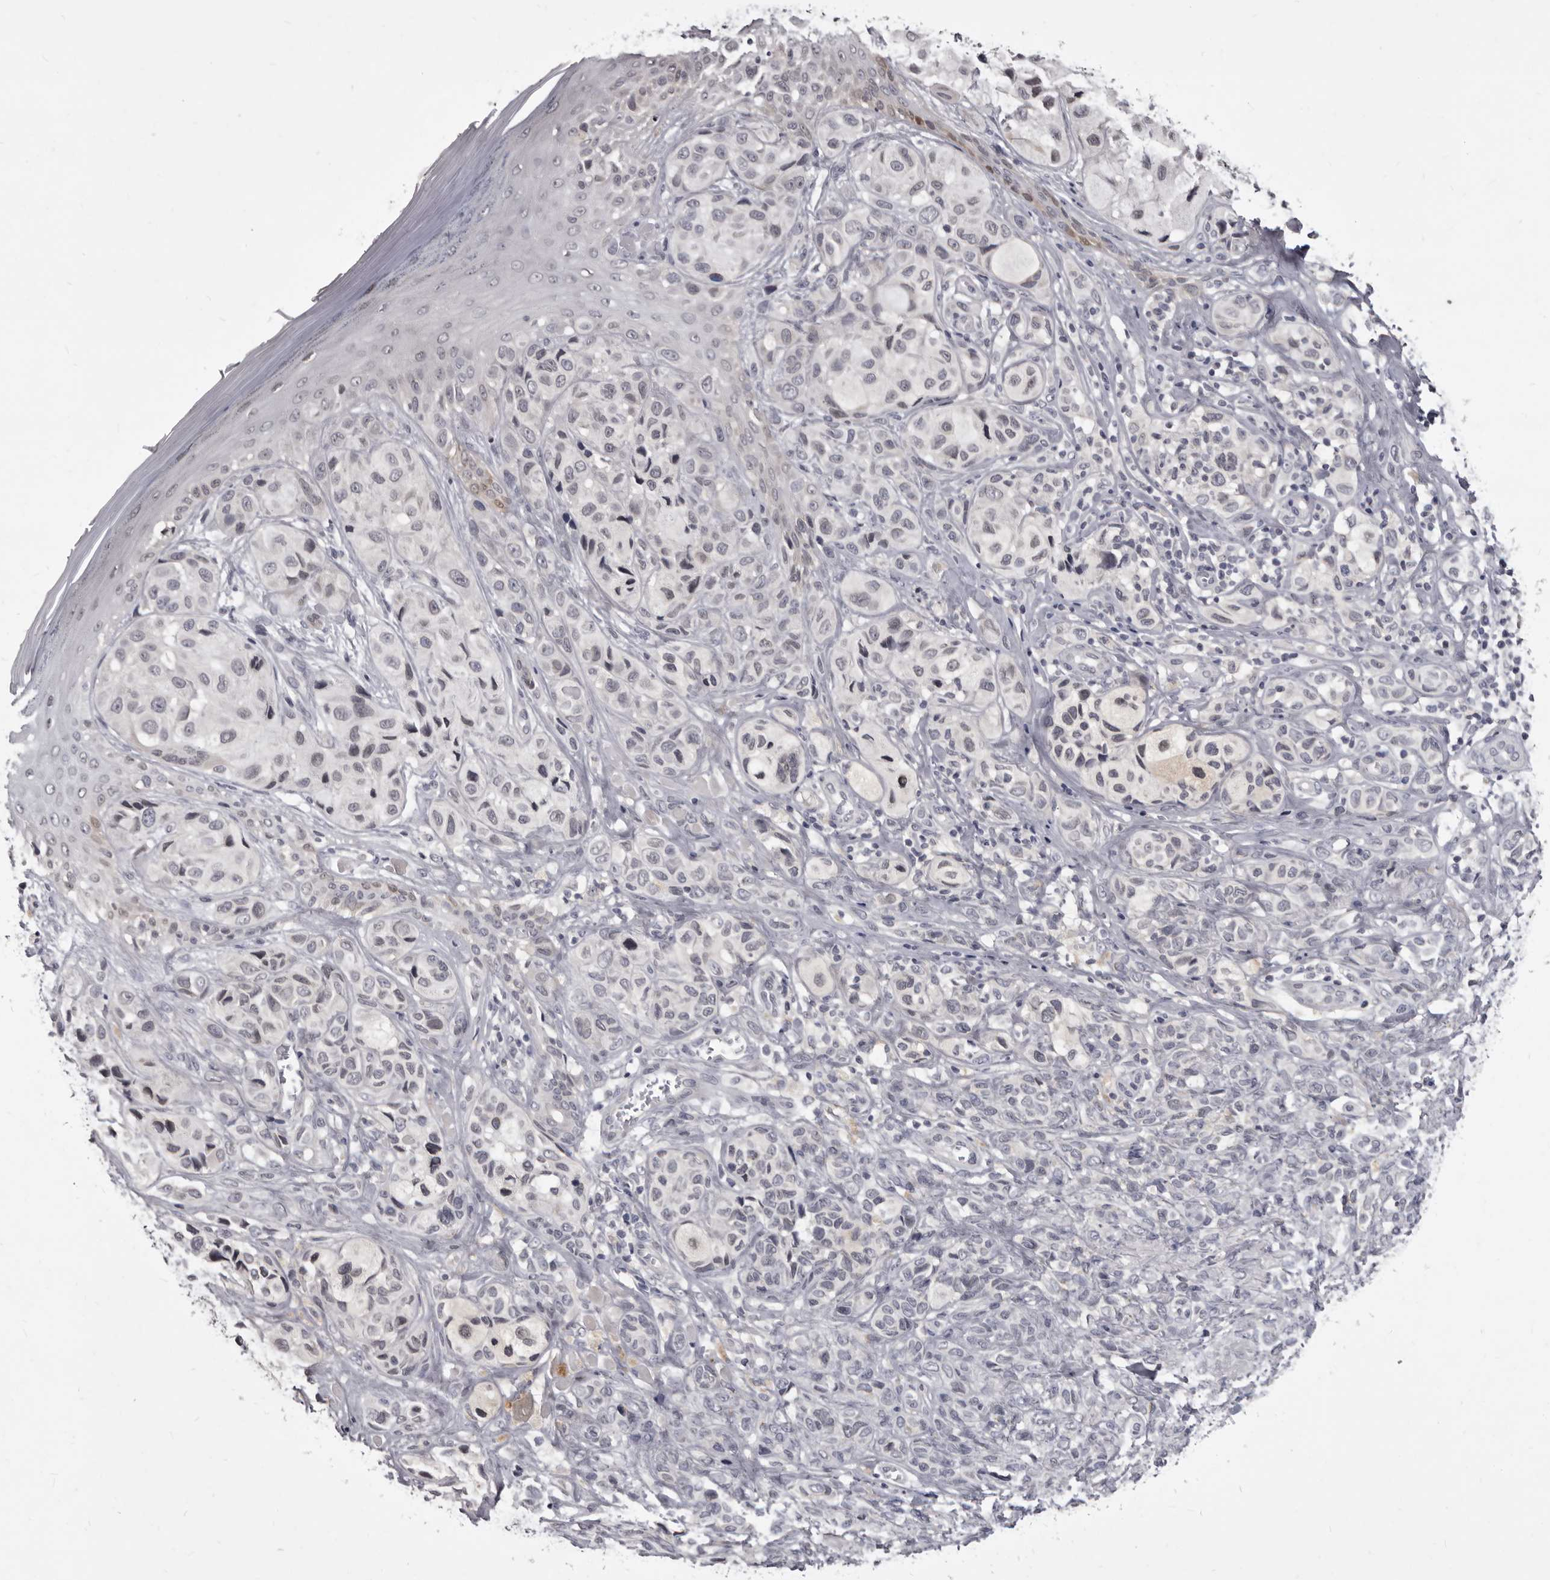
{"staining": {"intensity": "negative", "quantity": "none", "location": "none"}, "tissue": "melanoma", "cell_type": "Tumor cells", "image_type": "cancer", "snomed": [{"axis": "morphology", "description": "Malignant melanoma, NOS"}, {"axis": "topography", "description": "Skin"}], "caption": "Immunohistochemistry (IHC) micrograph of neoplastic tissue: human melanoma stained with DAB (3,3'-diaminobenzidine) demonstrates no significant protein positivity in tumor cells. (DAB (3,3'-diaminobenzidine) immunohistochemistry (IHC) visualized using brightfield microscopy, high magnification).", "gene": "SULT1E1", "patient": {"sex": "female", "age": 58}}